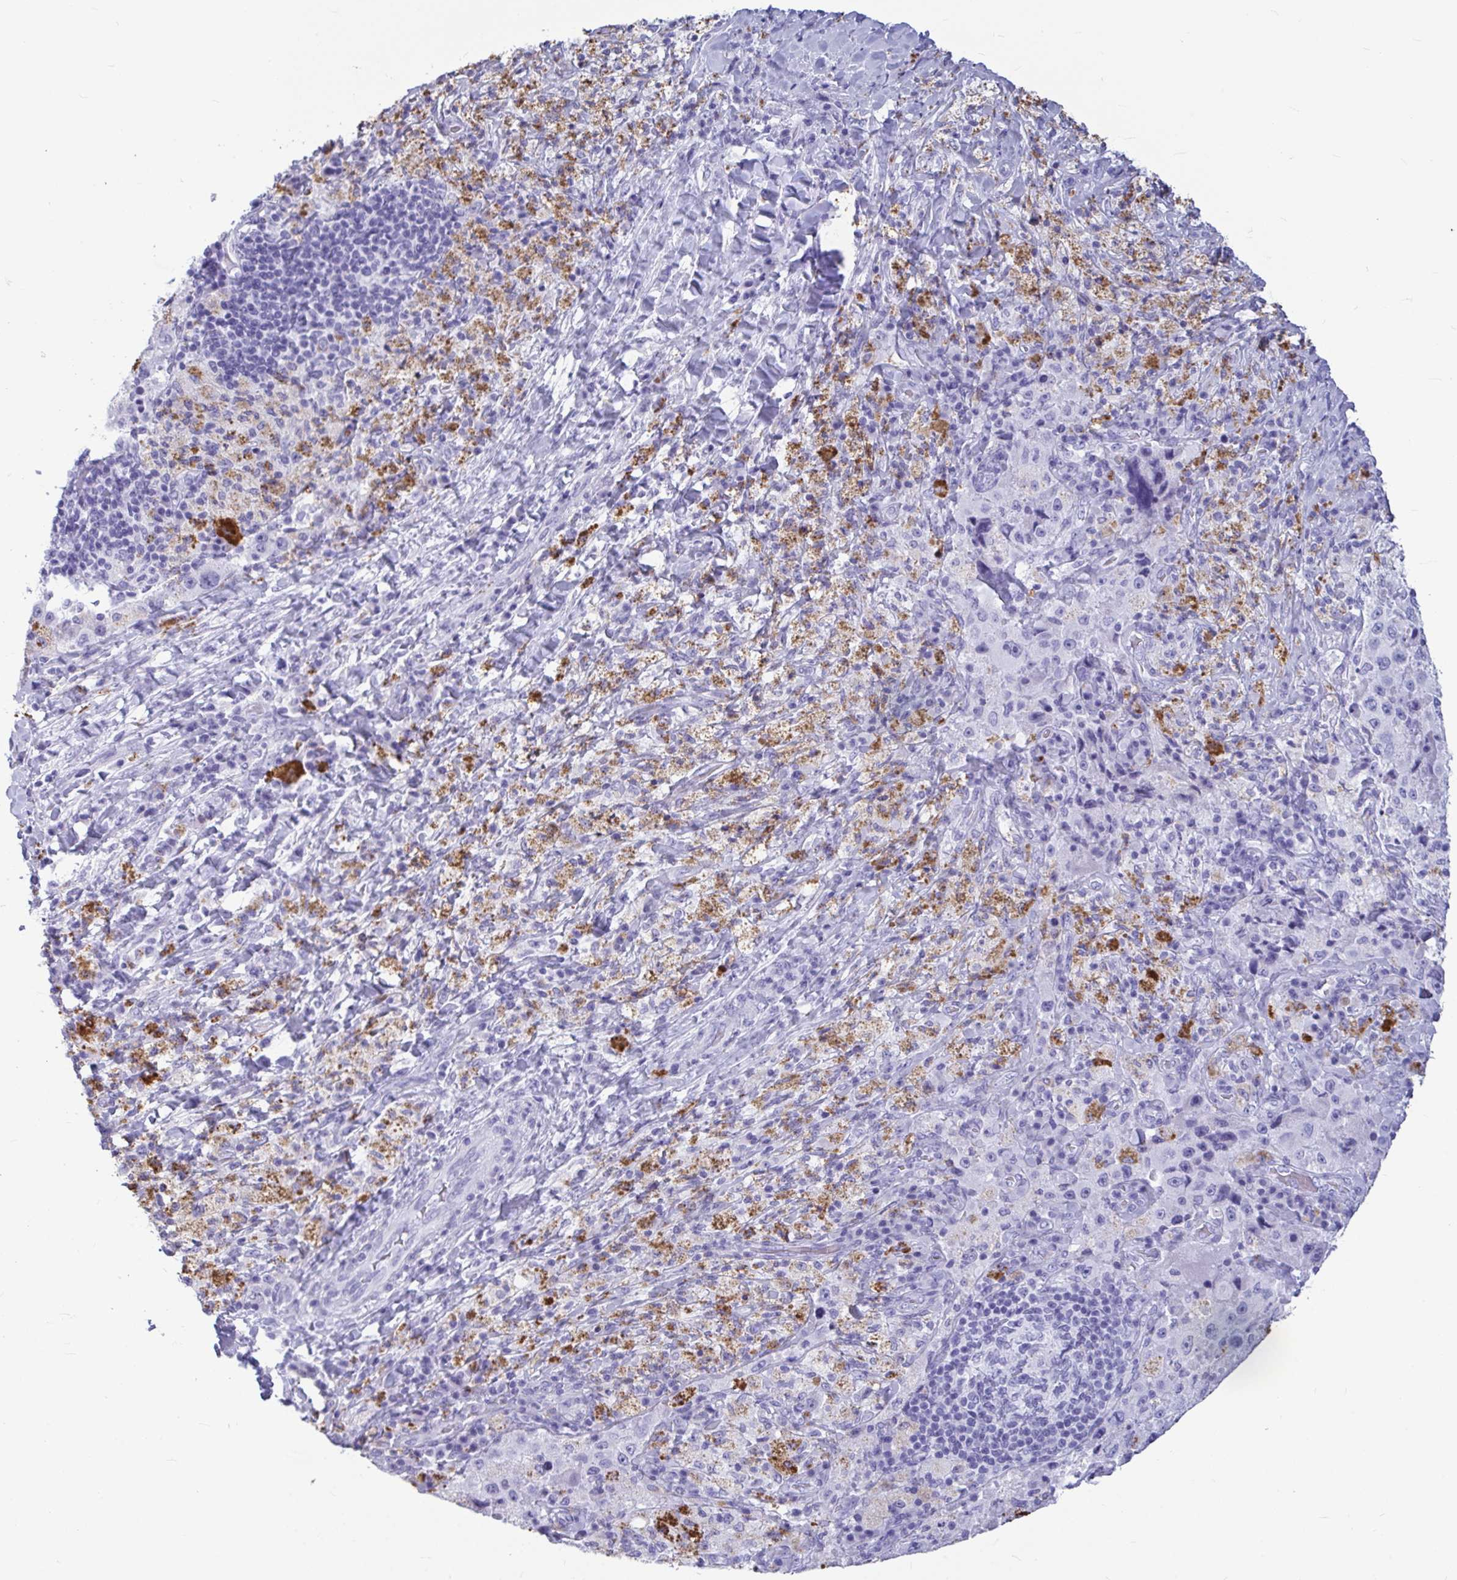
{"staining": {"intensity": "negative", "quantity": "none", "location": "none"}, "tissue": "melanoma", "cell_type": "Tumor cells", "image_type": "cancer", "snomed": [{"axis": "morphology", "description": "Malignant melanoma, Metastatic site"}, {"axis": "topography", "description": "Lymph node"}], "caption": "Malignant melanoma (metastatic site) was stained to show a protein in brown. There is no significant positivity in tumor cells.", "gene": "OR5J2", "patient": {"sex": "male", "age": 62}}